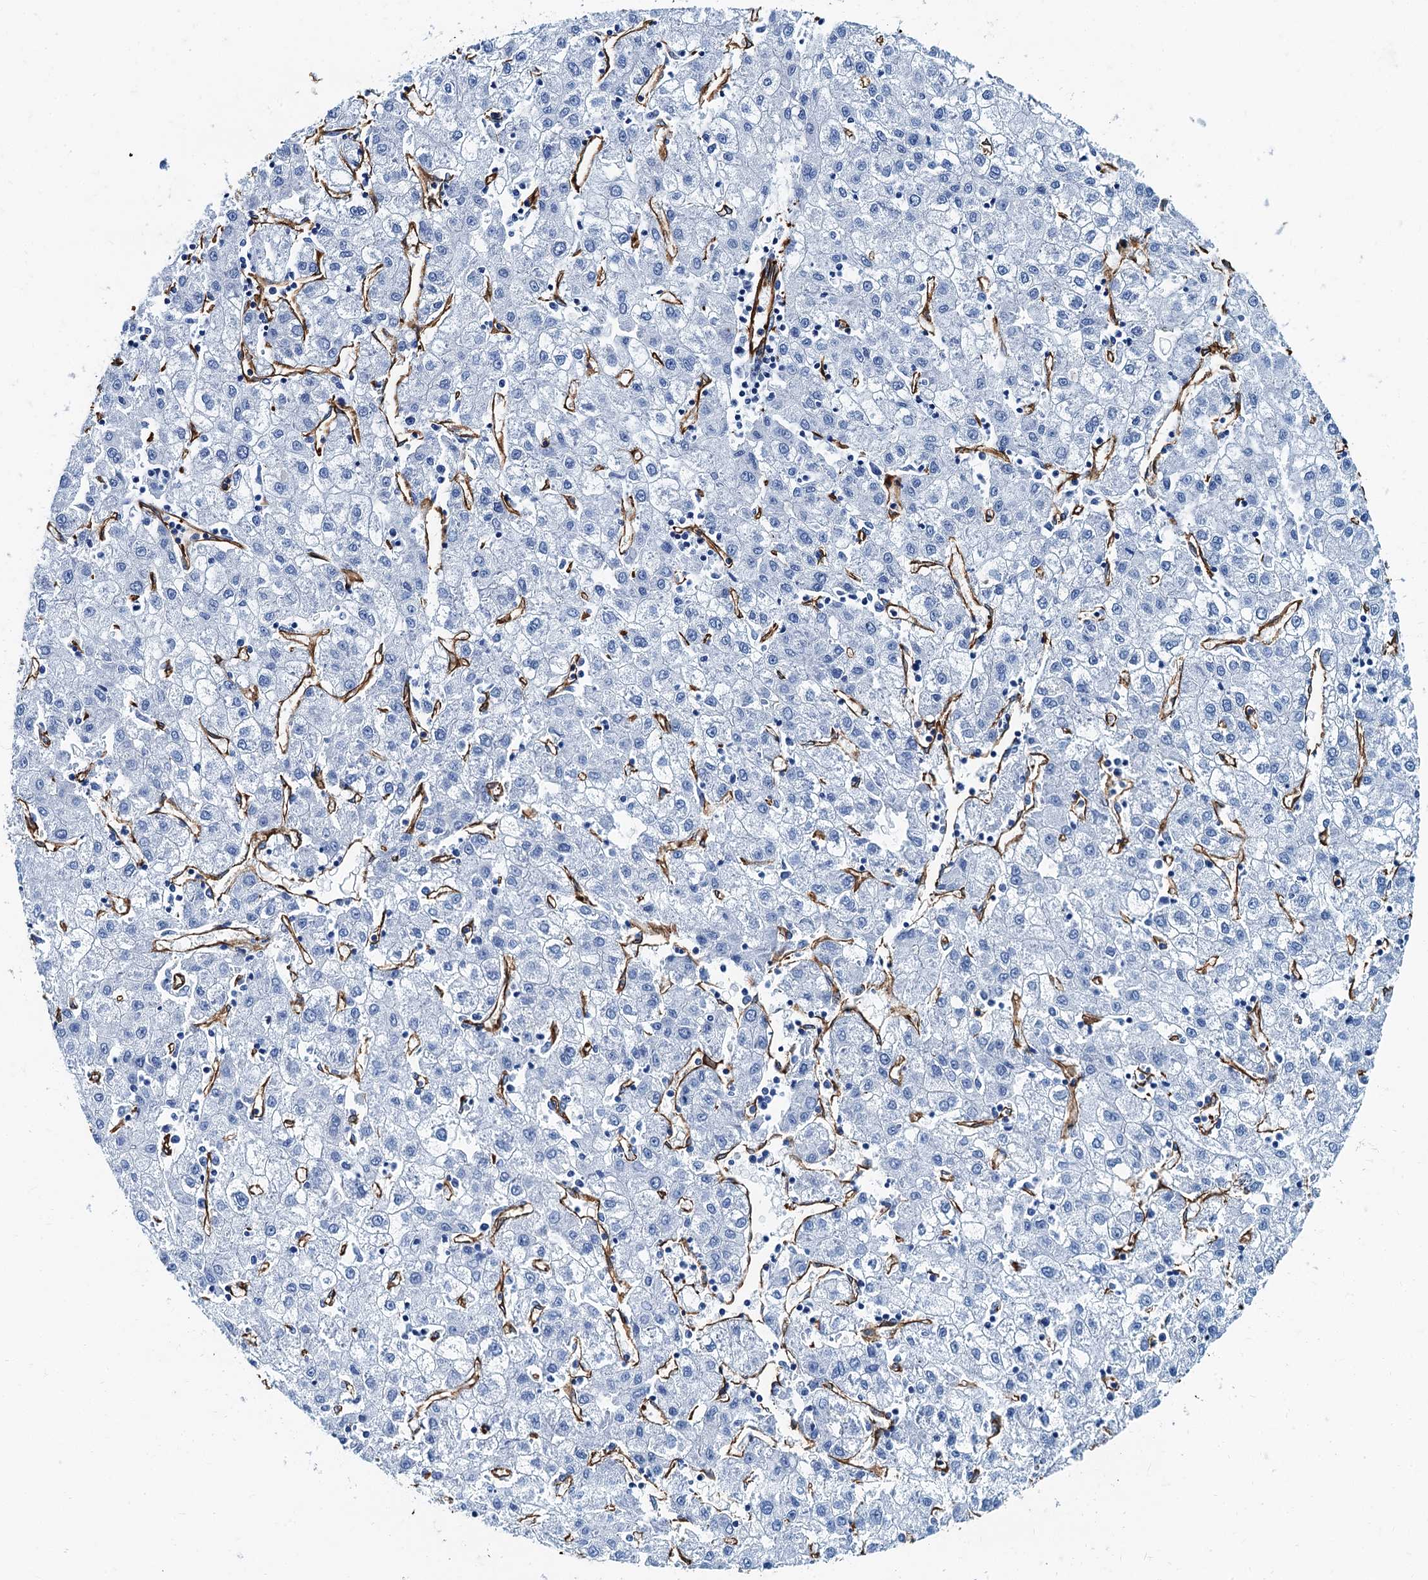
{"staining": {"intensity": "negative", "quantity": "none", "location": "none"}, "tissue": "liver cancer", "cell_type": "Tumor cells", "image_type": "cancer", "snomed": [{"axis": "morphology", "description": "Carcinoma, Hepatocellular, NOS"}, {"axis": "topography", "description": "Liver"}], "caption": "Tumor cells are negative for brown protein staining in liver cancer (hepatocellular carcinoma).", "gene": "CAVIN2", "patient": {"sex": "male", "age": 72}}